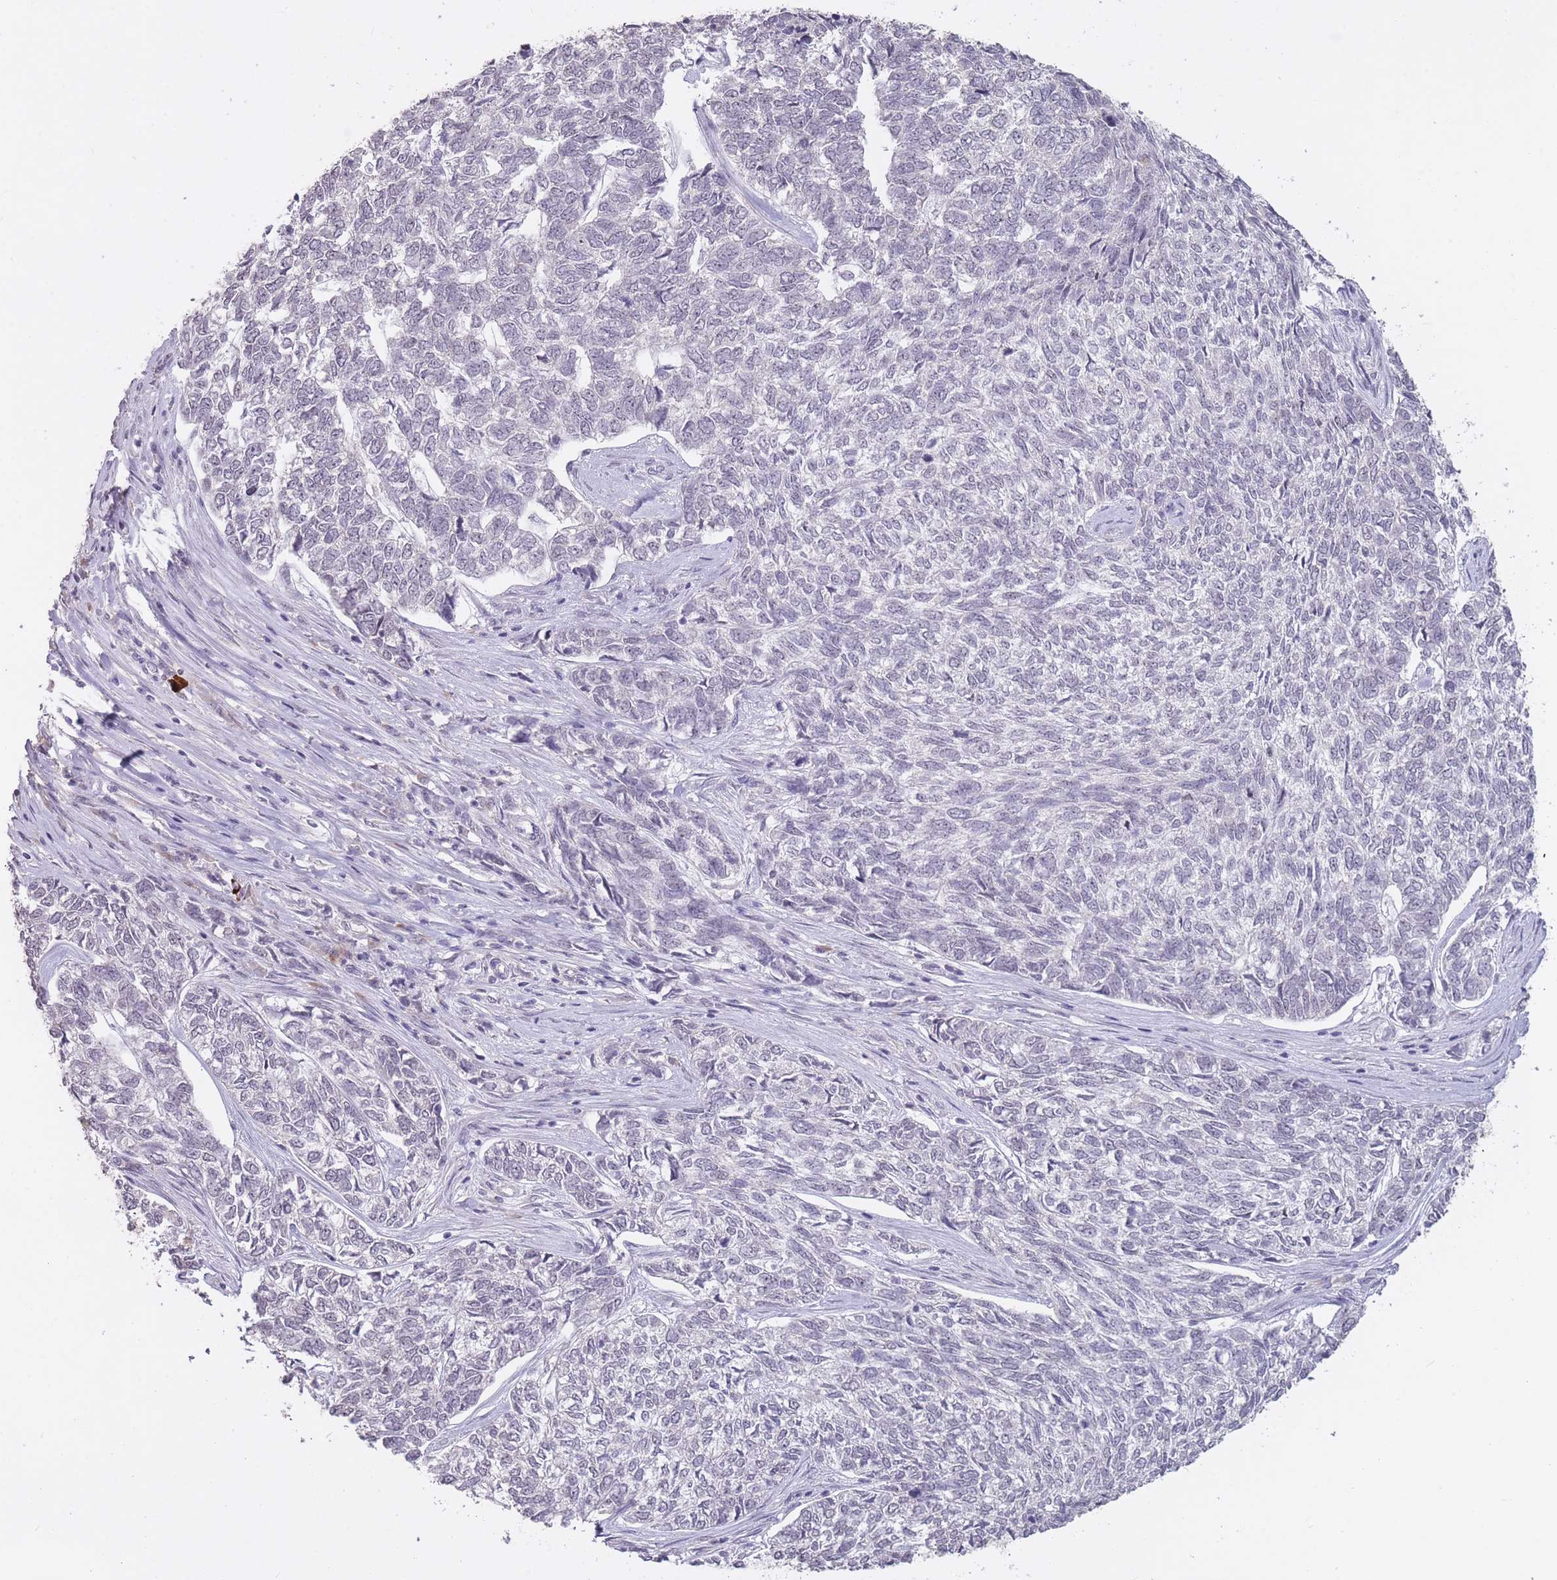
{"staining": {"intensity": "negative", "quantity": "none", "location": "none"}, "tissue": "skin cancer", "cell_type": "Tumor cells", "image_type": "cancer", "snomed": [{"axis": "morphology", "description": "Basal cell carcinoma"}, {"axis": "topography", "description": "Skin"}], "caption": "Micrograph shows no significant protein expression in tumor cells of skin basal cell carcinoma. (Brightfield microscopy of DAB (3,3'-diaminobenzidine) IHC at high magnification).", "gene": "HNRNPUL1", "patient": {"sex": "female", "age": 65}}